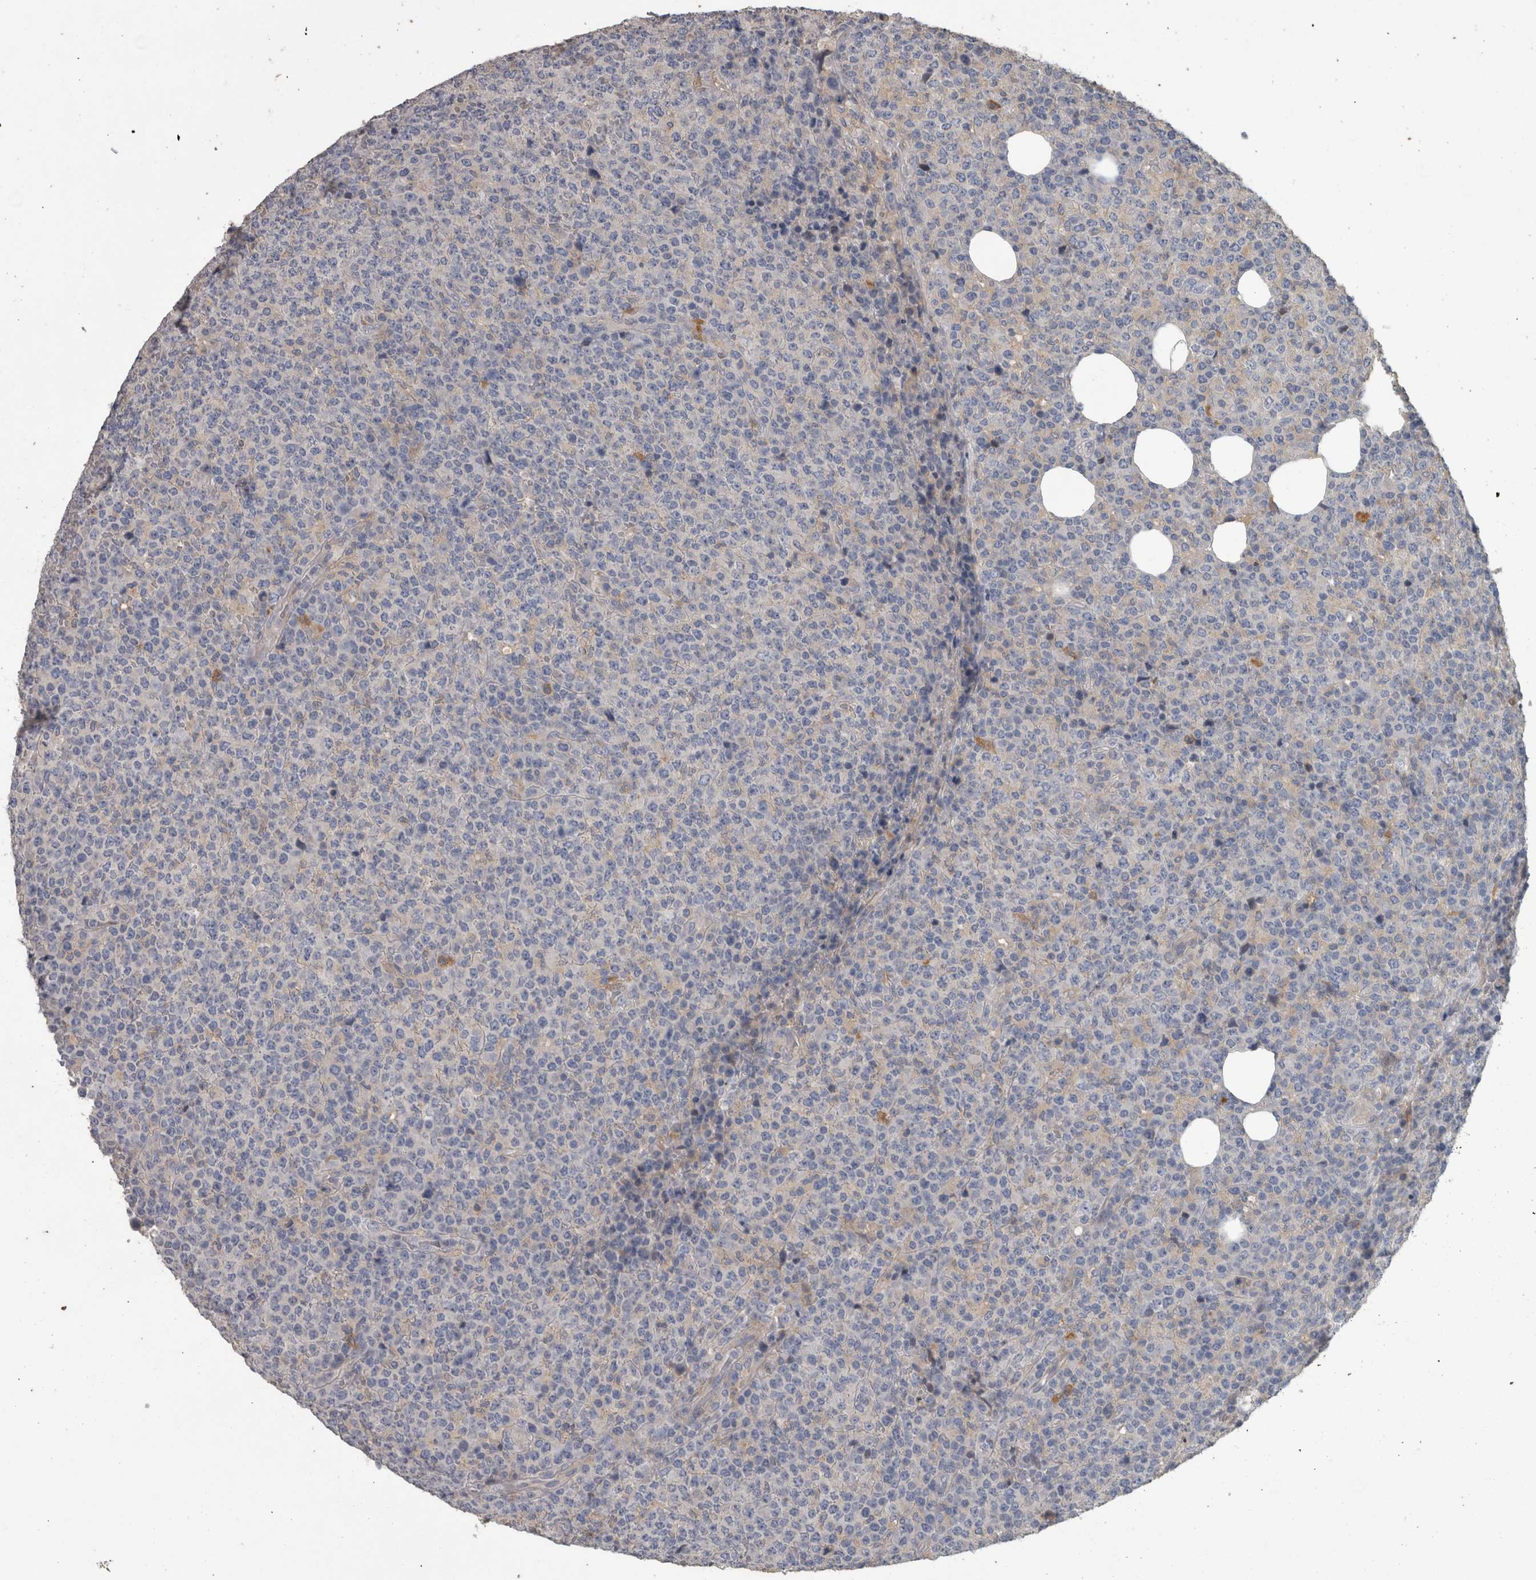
{"staining": {"intensity": "negative", "quantity": "none", "location": "none"}, "tissue": "lymphoma", "cell_type": "Tumor cells", "image_type": "cancer", "snomed": [{"axis": "morphology", "description": "Malignant lymphoma, non-Hodgkin's type, High grade"}, {"axis": "topography", "description": "Lymph node"}], "caption": "DAB (3,3'-diaminobenzidine) immunohistochemical staining of lymphoma reveals no significant expression in tumor cells.", "gene": "EFEMP2", "patient": {"sex": "male", "age": 13}}